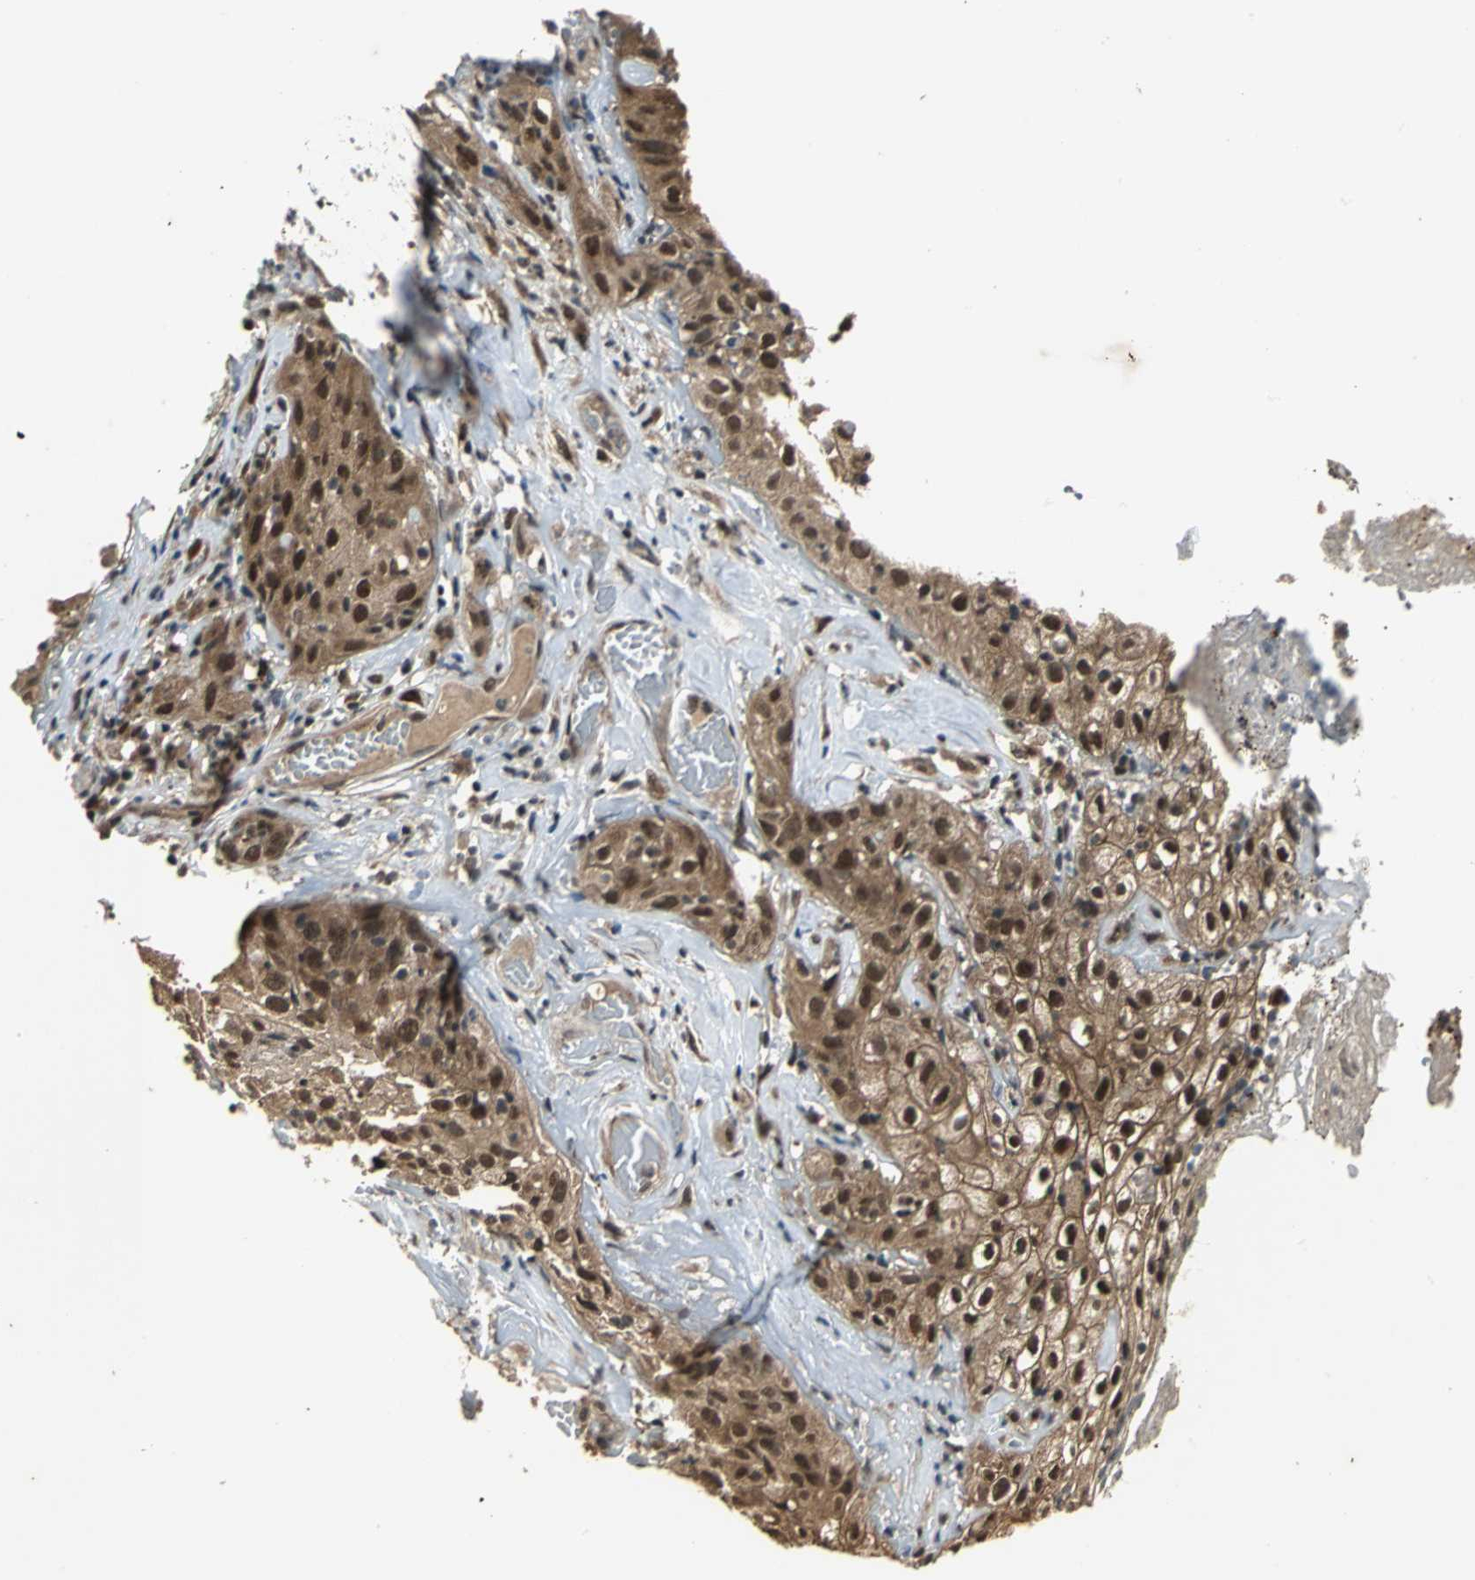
{"staining": {"intensity": "weak", "quantity": "25%-75%", "location": "cytoplasmic/membranous"}, "tissue": "skin cancer", "cell_type": "Tumor cells", "image_type": "cancer", "snomed": [{"axis": "morphology", "description": "Squamous cell carcinoma, NOS"}, {"axis": "topography", "description": "Skin"}], "caption": "Immunohistochemistry staining of squamous cell carcinoma (skin), which demonstrates low levels of weak cytoplasmic/membranous positivity in approximately 25%-75% of tumor cells indicating weak cytoplasmic/membranous protein expression. The staining was performed using DAB (brown) for protein detection and nuclei were counterstained in hematoxylin (blue).", "gene": "NOTCH3", "patient": {"sex": "male", "age": 65}}